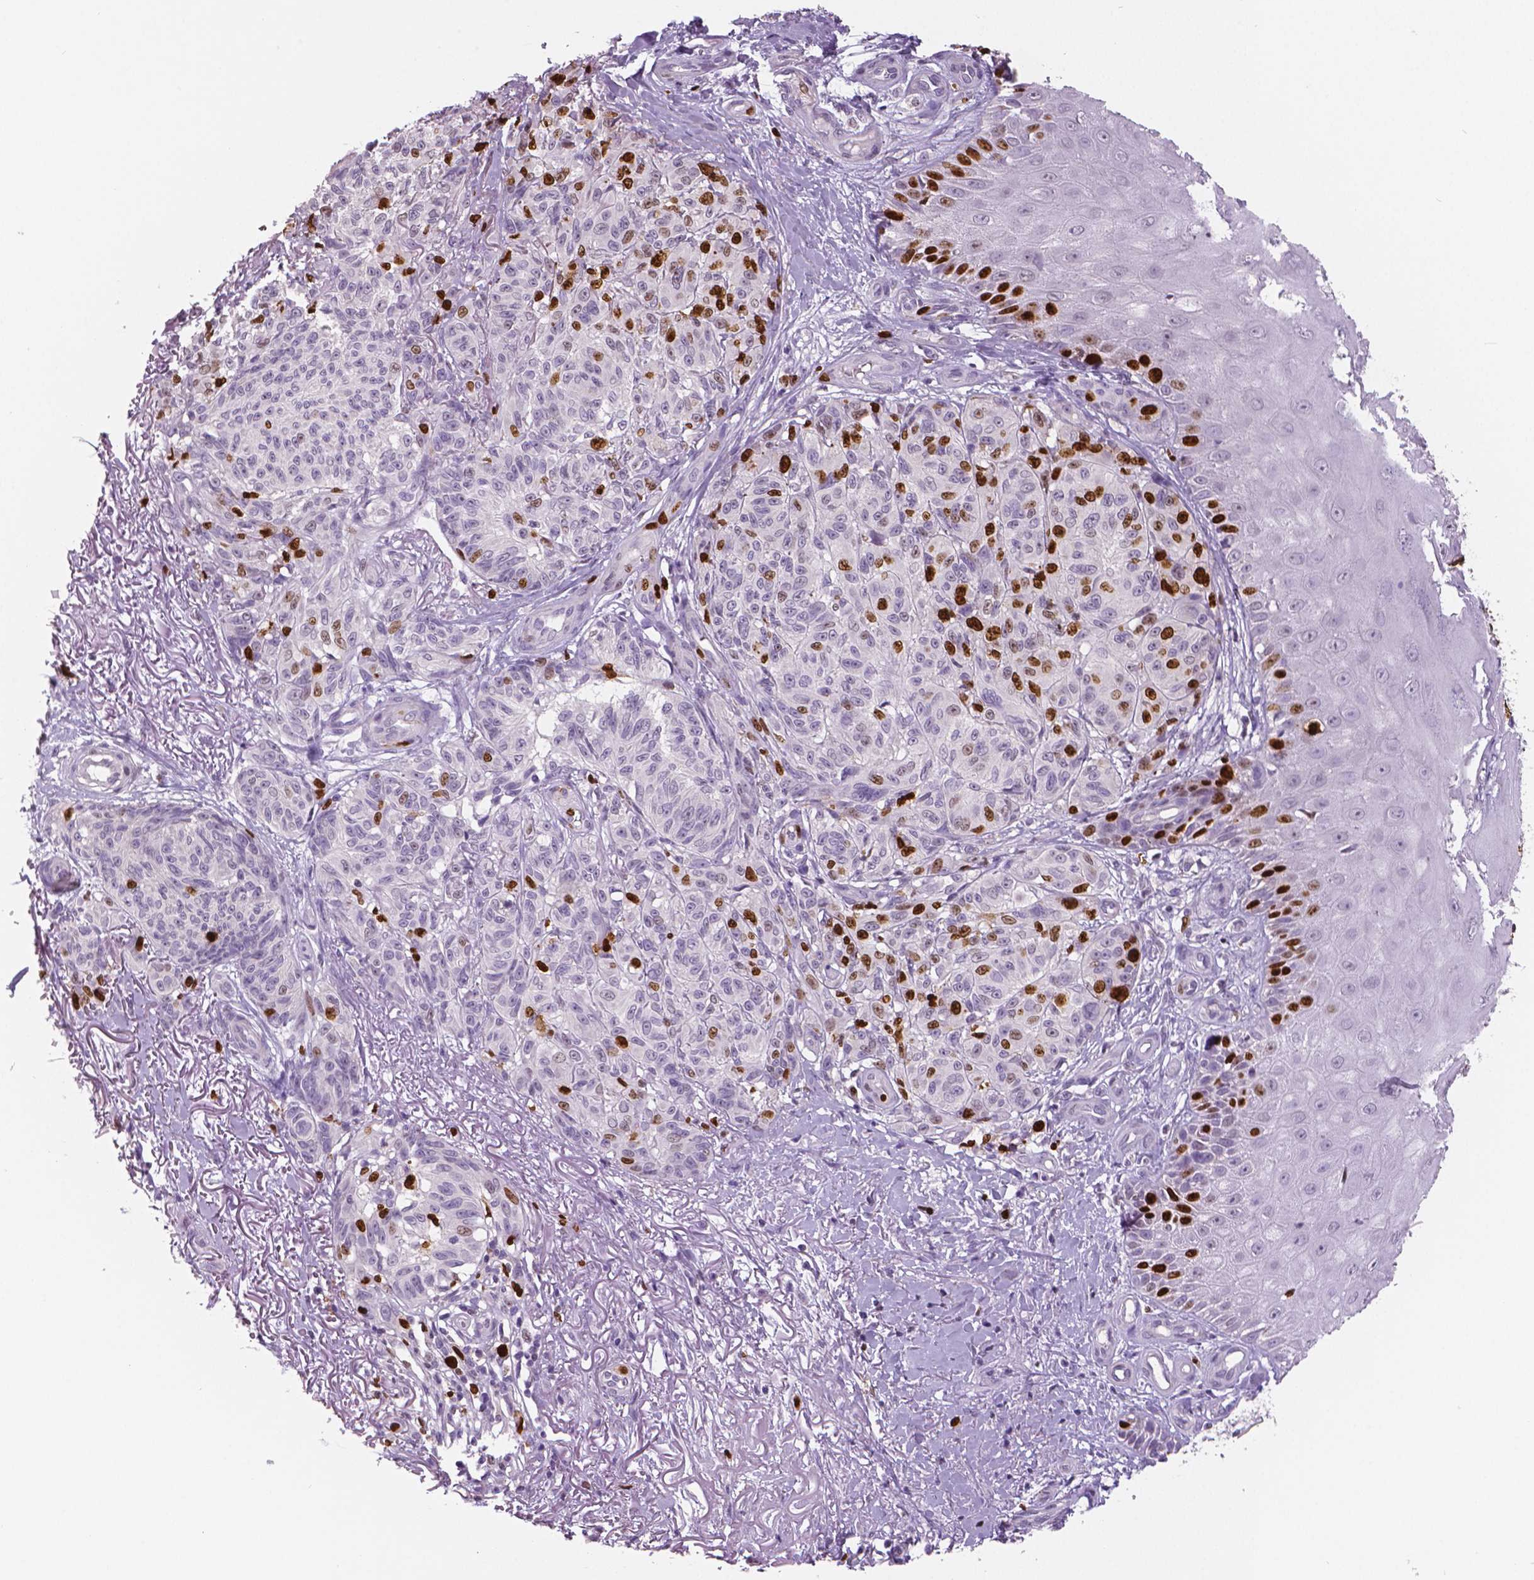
{"staining": {"intensity": "strong", "quantity": "25%-75%", "location": "nuclear"}, "tissue": "melanoma", "cell_type": "Tumor cells", "image_type": "cancer", "snomed": [{"axis": "morphology", "description": "Malignant melanoma, NOS"}, {"axis": "topography", "description": "Skin"}], "caption": "This is an image of immunohistochemistry (IHC) staining of melanoma, which shows strong expression in the nuclear of tumor cells.", "gene": "MKI67", "patient": {"sex": "female", "age": 85}}